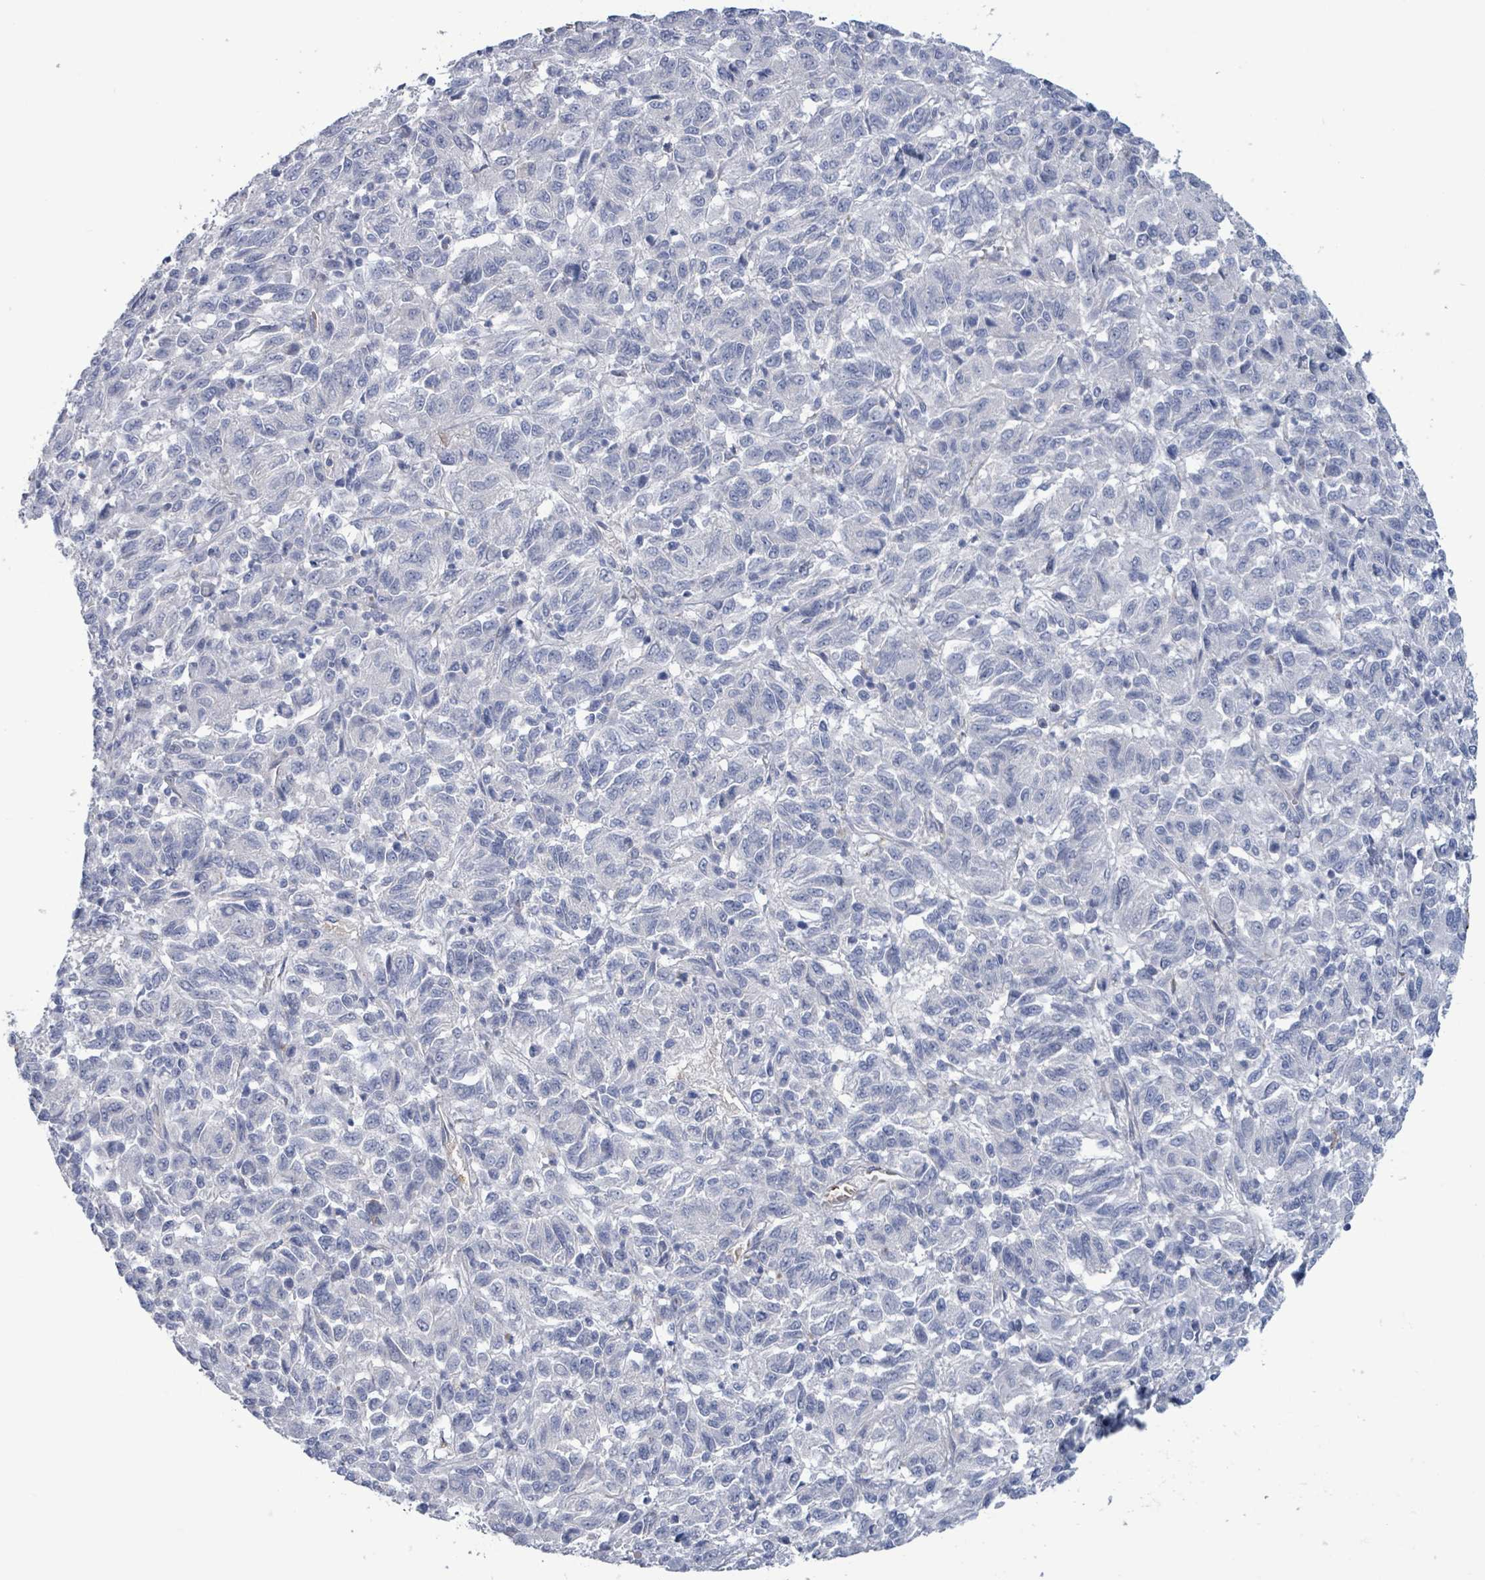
{"staining": {"intensity": "negative", "quantity": "none", "location": "none"}, "tissue": "melanoma", "cell_type": "Tumor cells", "image_type": "cancer", "snomed": [{"axis": "morphology", "description": "Malignant melanoma, Metastatic site"}, {"axis": "topography", "description": "Lung"}], "caption": "The image exhibits no significant staining in tumor cells of malignant melanoma (metastatic site).", "gene": "PKLR", "patient": {"sex": "male", "age": 64}}